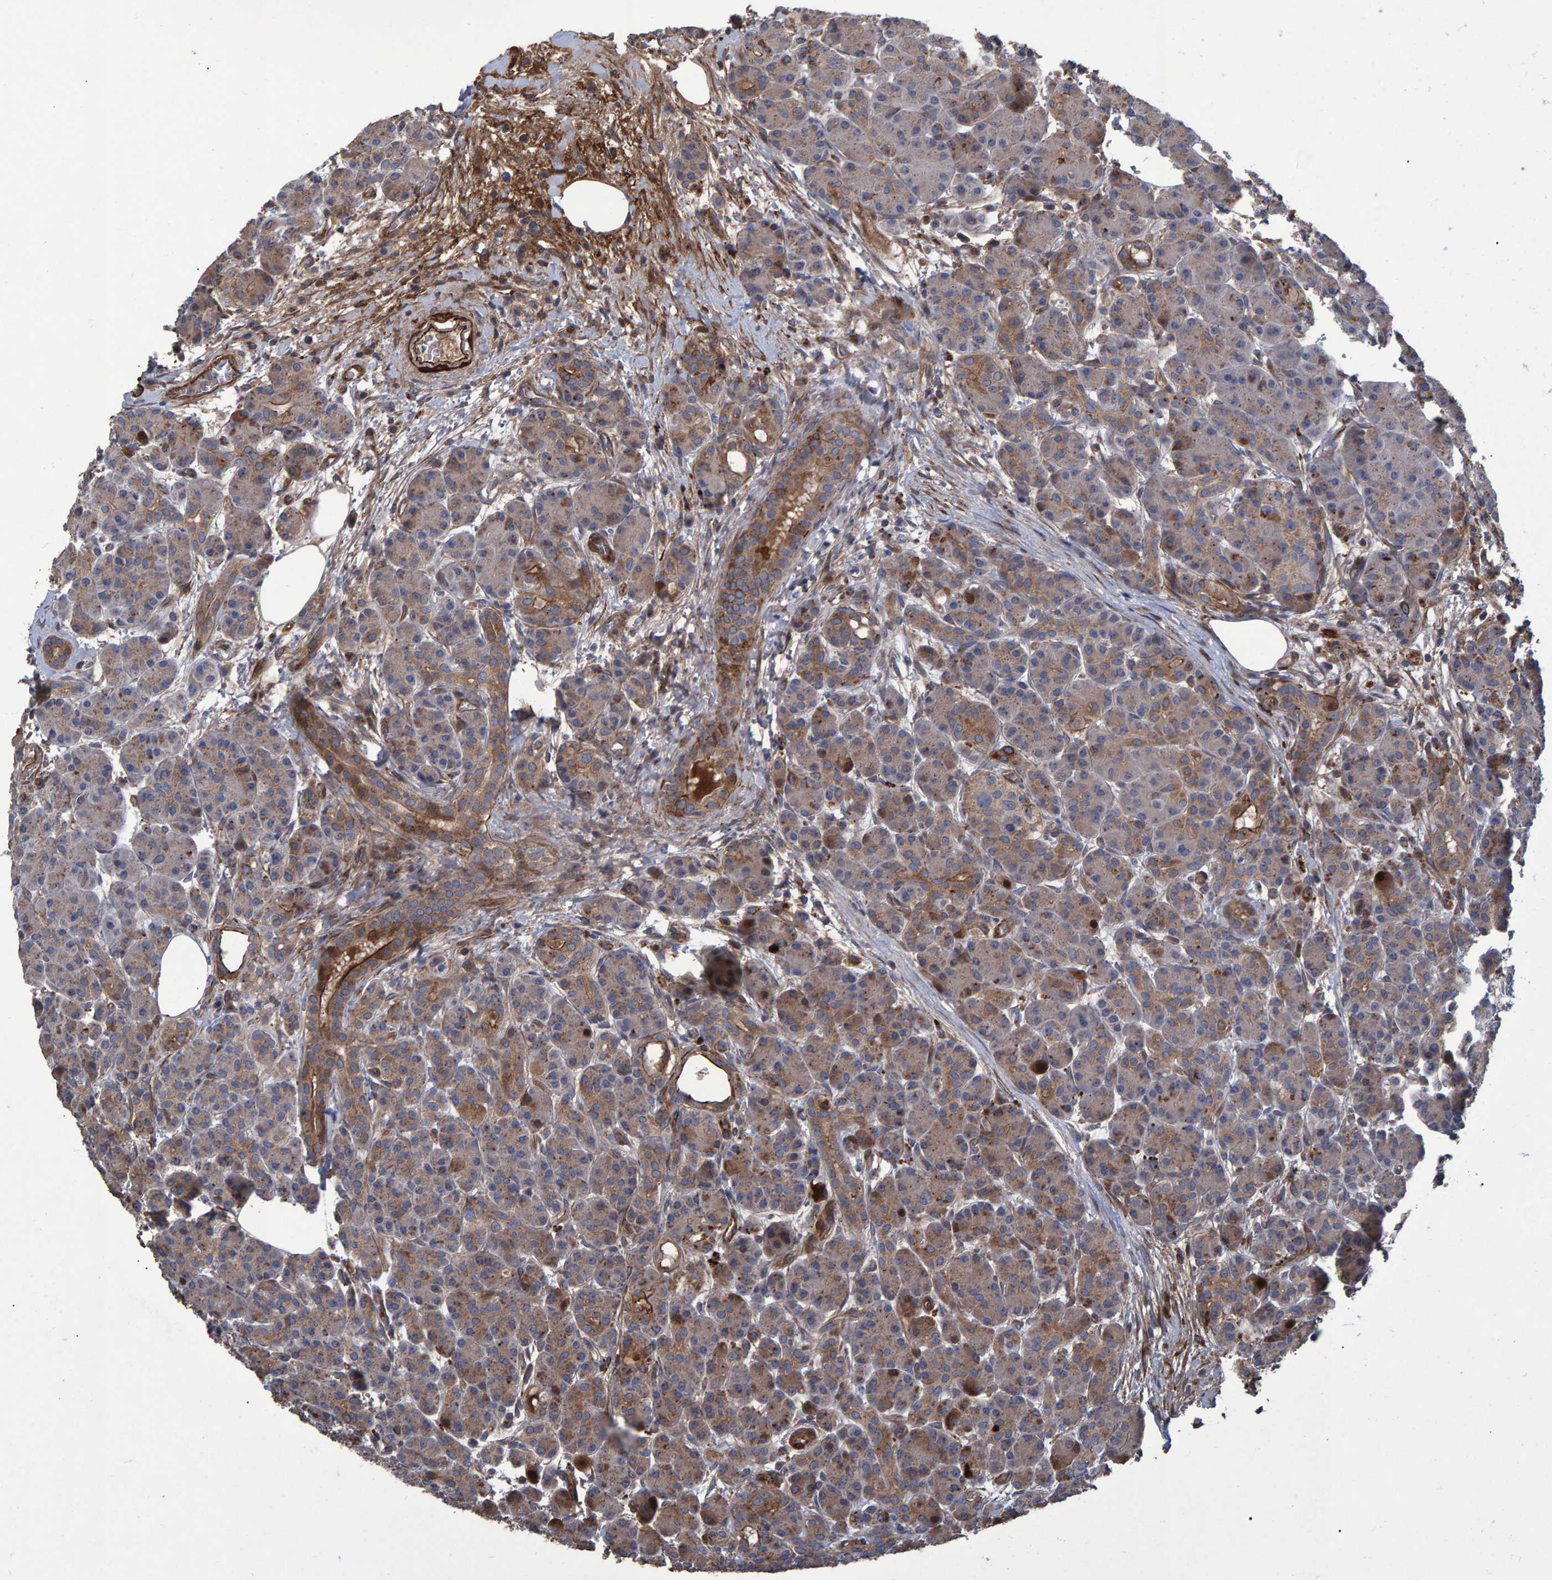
{"staining": {"intensity": "moderate", "quantity": "25%-75%", "location": "cytoplasmic/membranous"}, "tissue": "pancreas", "cell_type": "Exocrine glandular cells", "image_type": "normal", "snomed": [{"axis": "morphology", "description": "Normal tissue, NOS"}, {"axis": "topography", "description": "Pancreas"}], "caption": "An image showing moderate cytoplasmic/membranous positivity in approximately 25%-75% of exocrine glandular cells in normal pancreas, as visualized by brown immunohistochemical staining.", "gene": "SLIT2", "patient": {"sex": "male", "age": 63}}